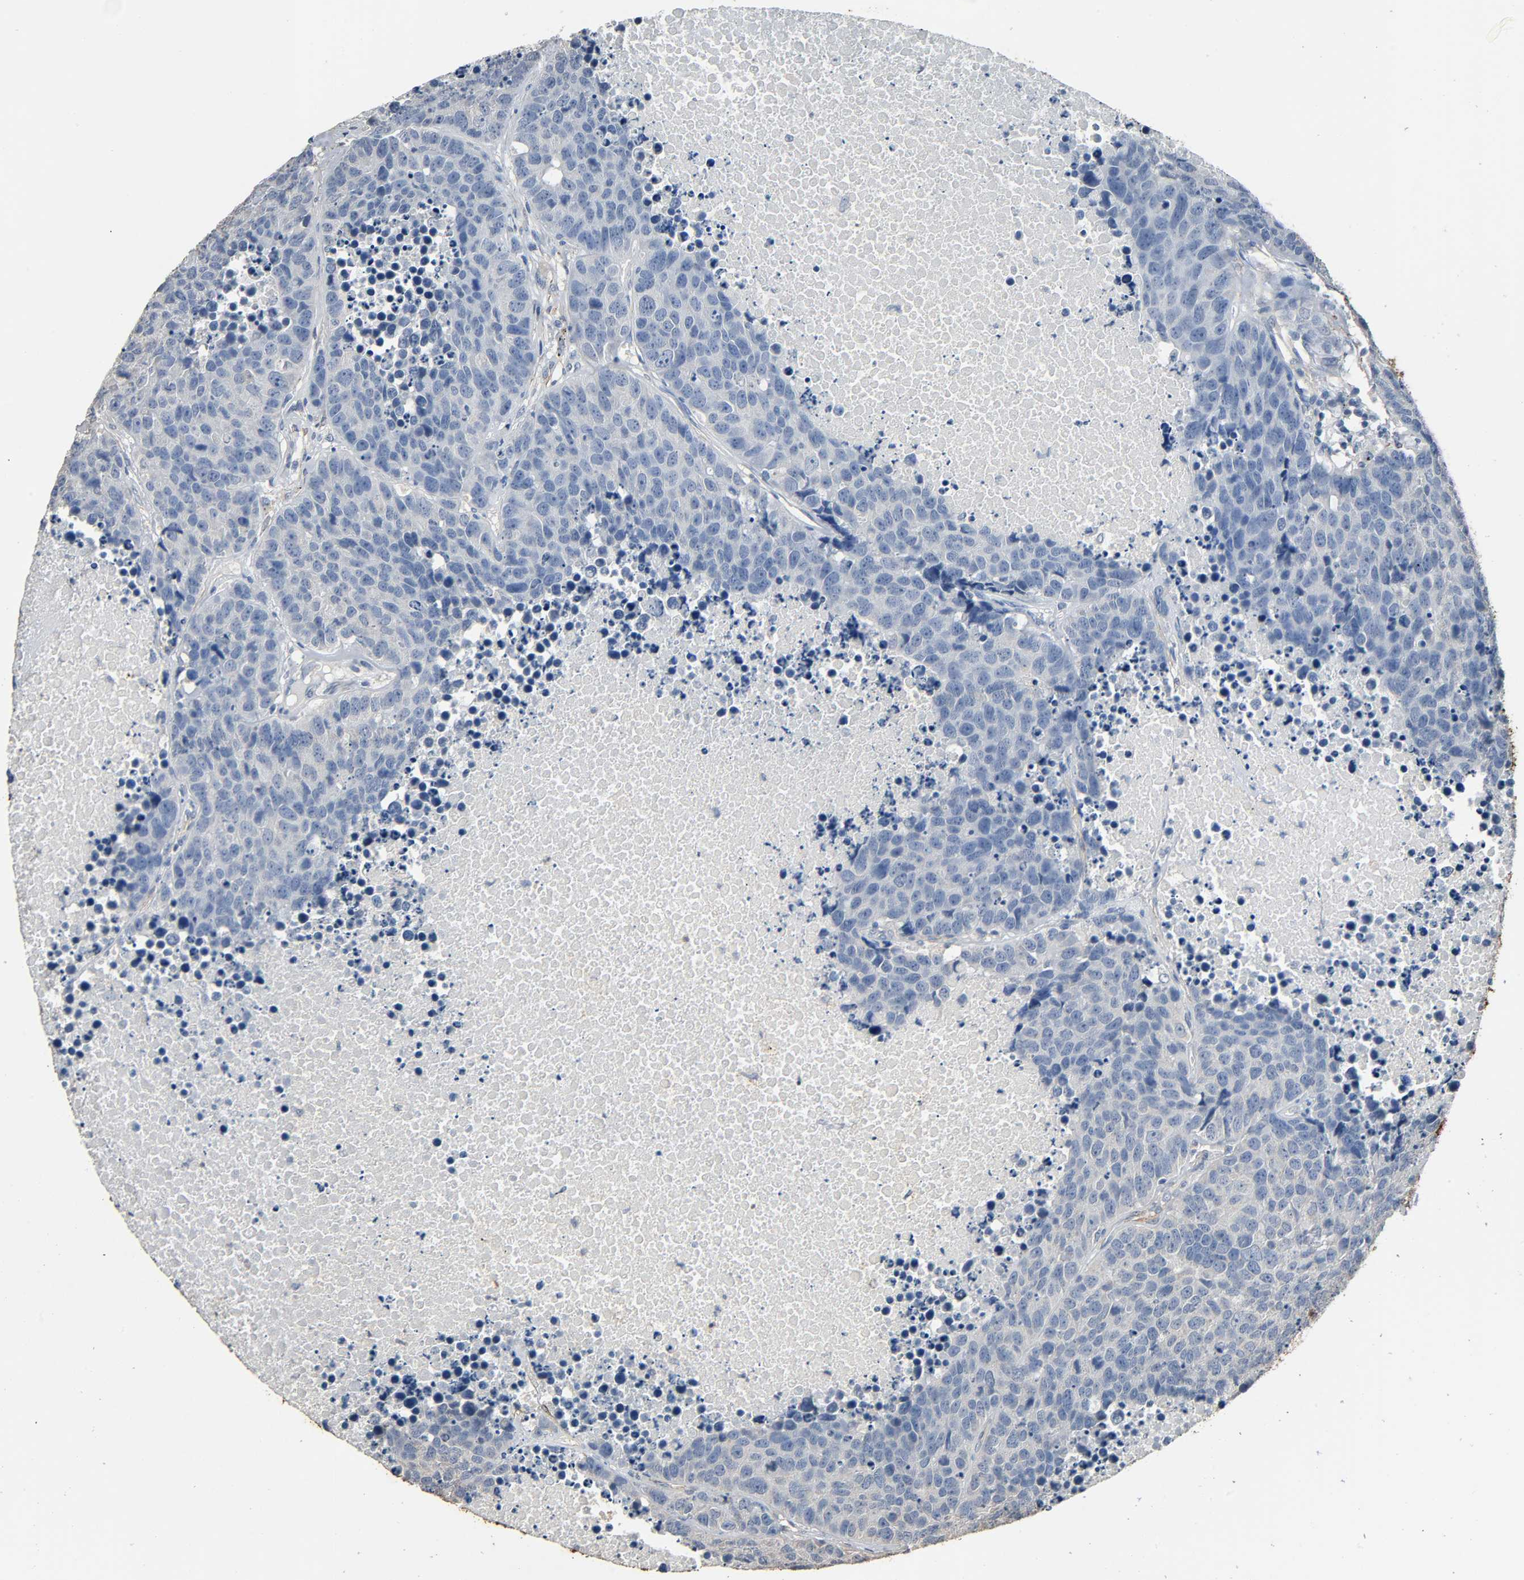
{"staining": {"intensity": "negative", "quantity": "none", "location": "none"}, "tissue": "carcinoid", "cell_type": "Tumor cells", "image_type": "cancer", "snomed": [{"axis": "morphology", "description": "Carcinoid, malignant, NOS"}, {"axis": "topography", "description": "Lung"}], "caption": "This is a image of immunohistochemistry (IHC) staining of carcinoid (malignant), which shows no positivity in tumor cells.", "gene": "GSTA3", "patient": {"sex": "male", "age": 60}}